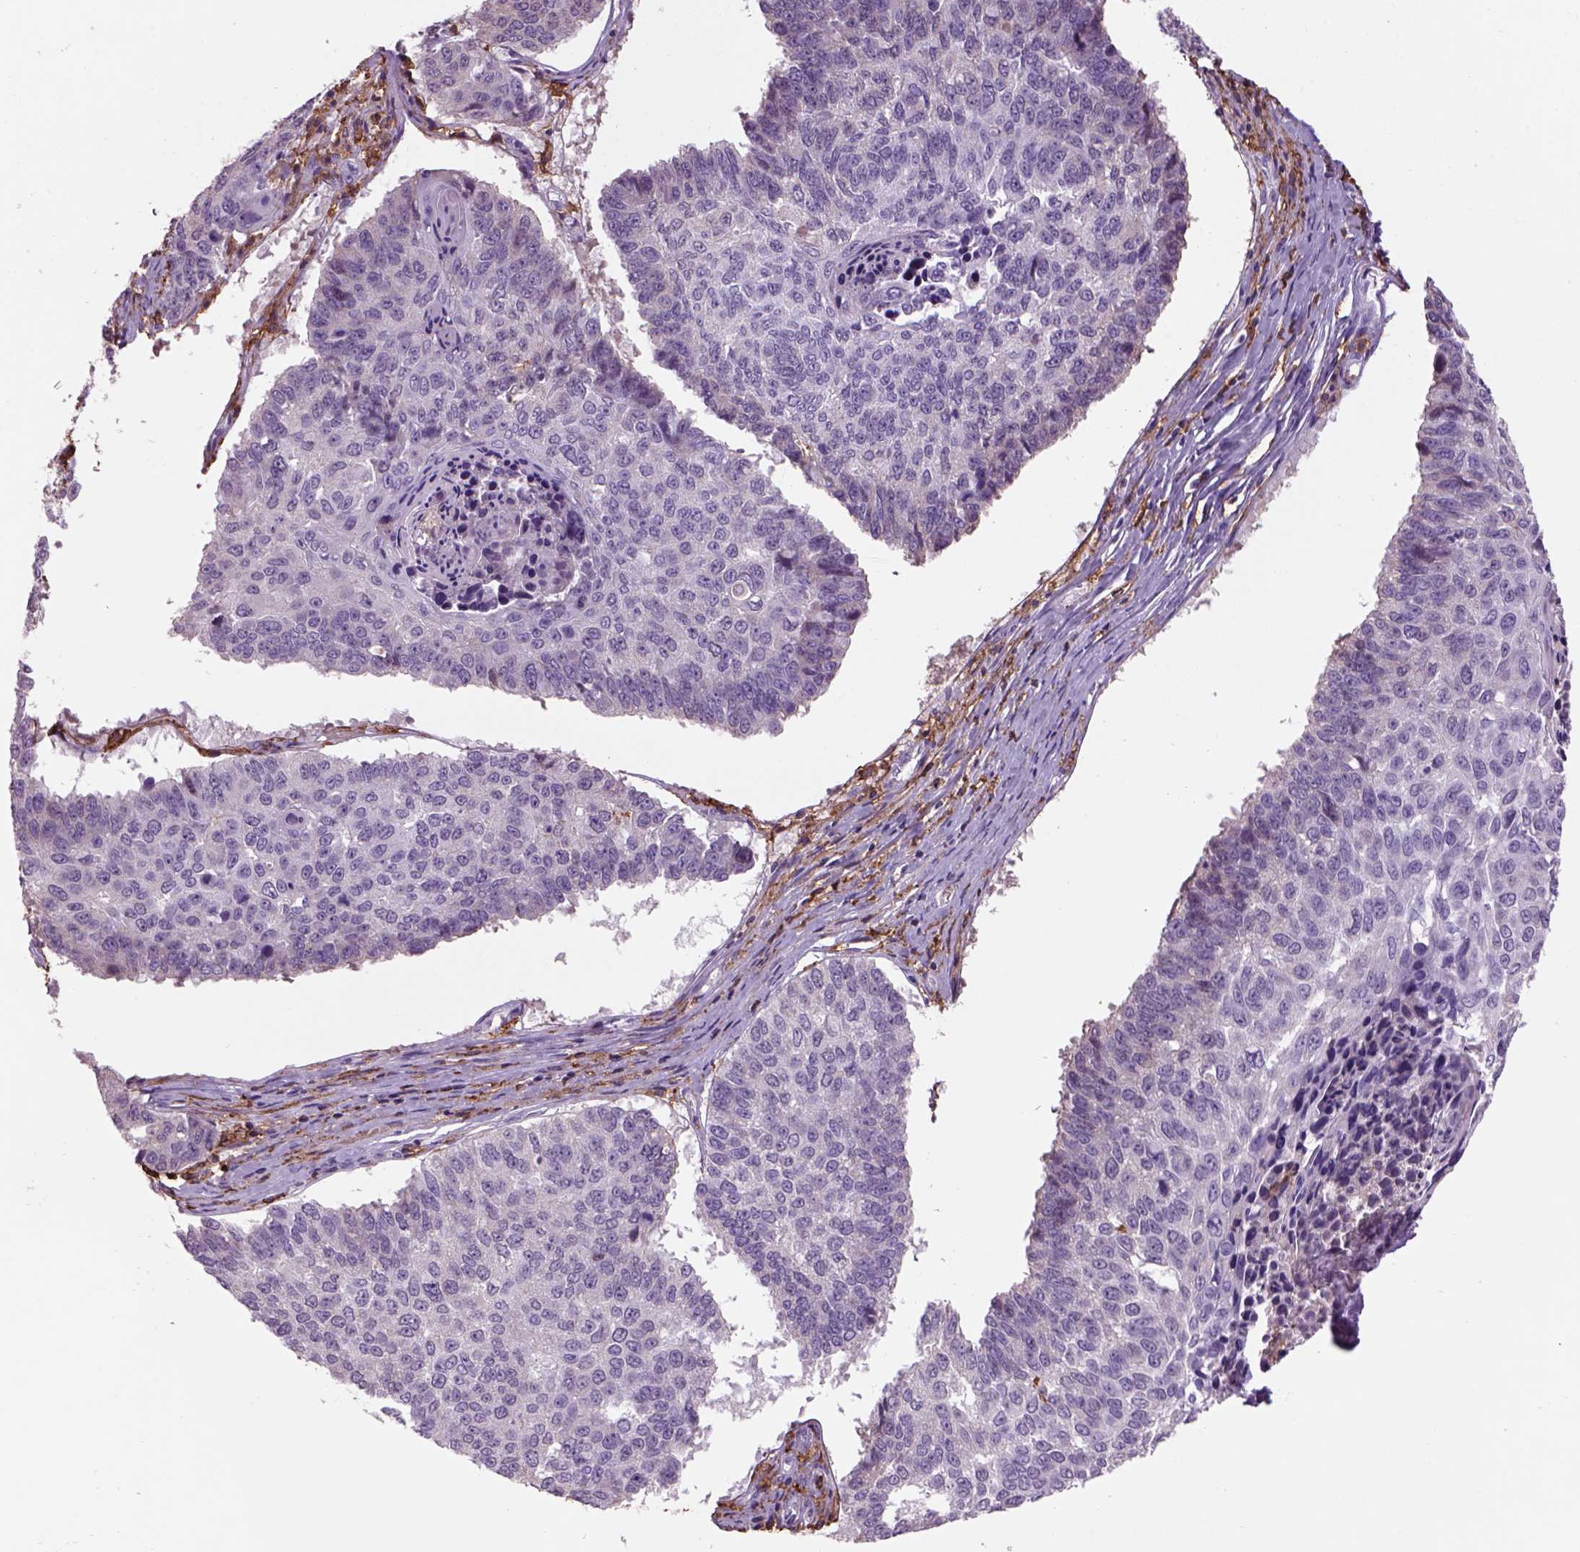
{"staining": {"intensity": "negative", "quantity": "none", "location": "none"}, "tissue": "lung cancer", "cell_type": "Tumor cells", "image_type": "cancer", "snomed": [{"axis": "morphology", "description": "Squamous cell carcinoma, NOS"}, {"axis": "topography", "description": "Lung"}], "caption": "IHC of squamous cell carcinoma (lung) demonstrates no expression in tumor cells.", "gene": "CD14", "patient": {"sex": "male", "age": 73}}